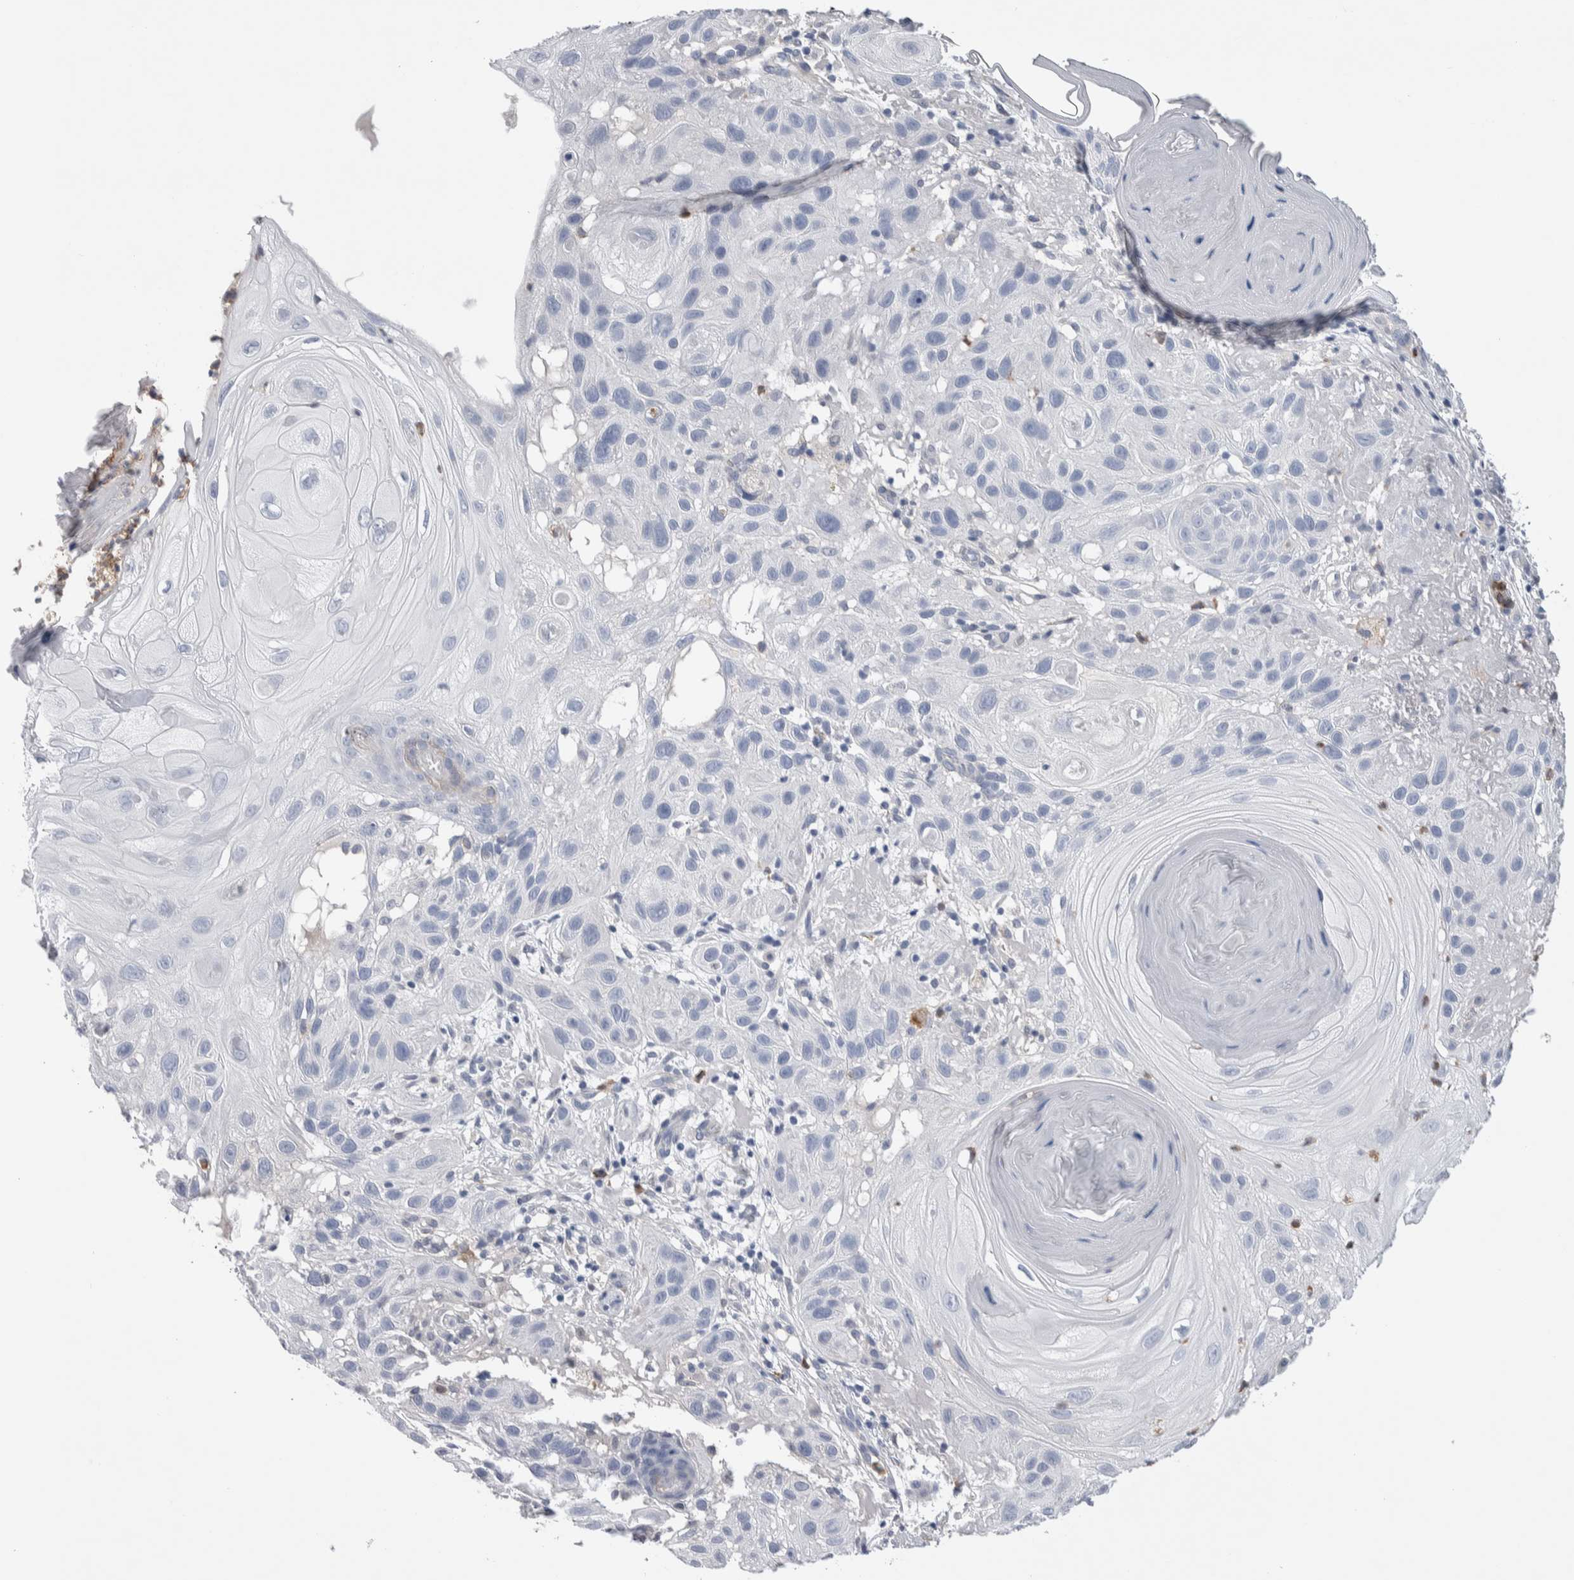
{"staining": {"intensity": "negative", "quantity": "none", "location": "none"}, "tissue": "skin cancer", "cell_type": "Tumor cells", "image_type": "cancer", "snomed": [{"axis": "morphology", "description": "Squamous cell carcinoma, NOS"}, {"axis": "topography", "description": "Skin"}], "caption": "Immunohistochemistry (IHC) photomicrograph of neoplastic tissue: human skin cancer stained with DAB exhibits no significant protein positivity in tumor cells.", "gene": "LURAP1L", "patient": {"sex": "female", "age": 96}}